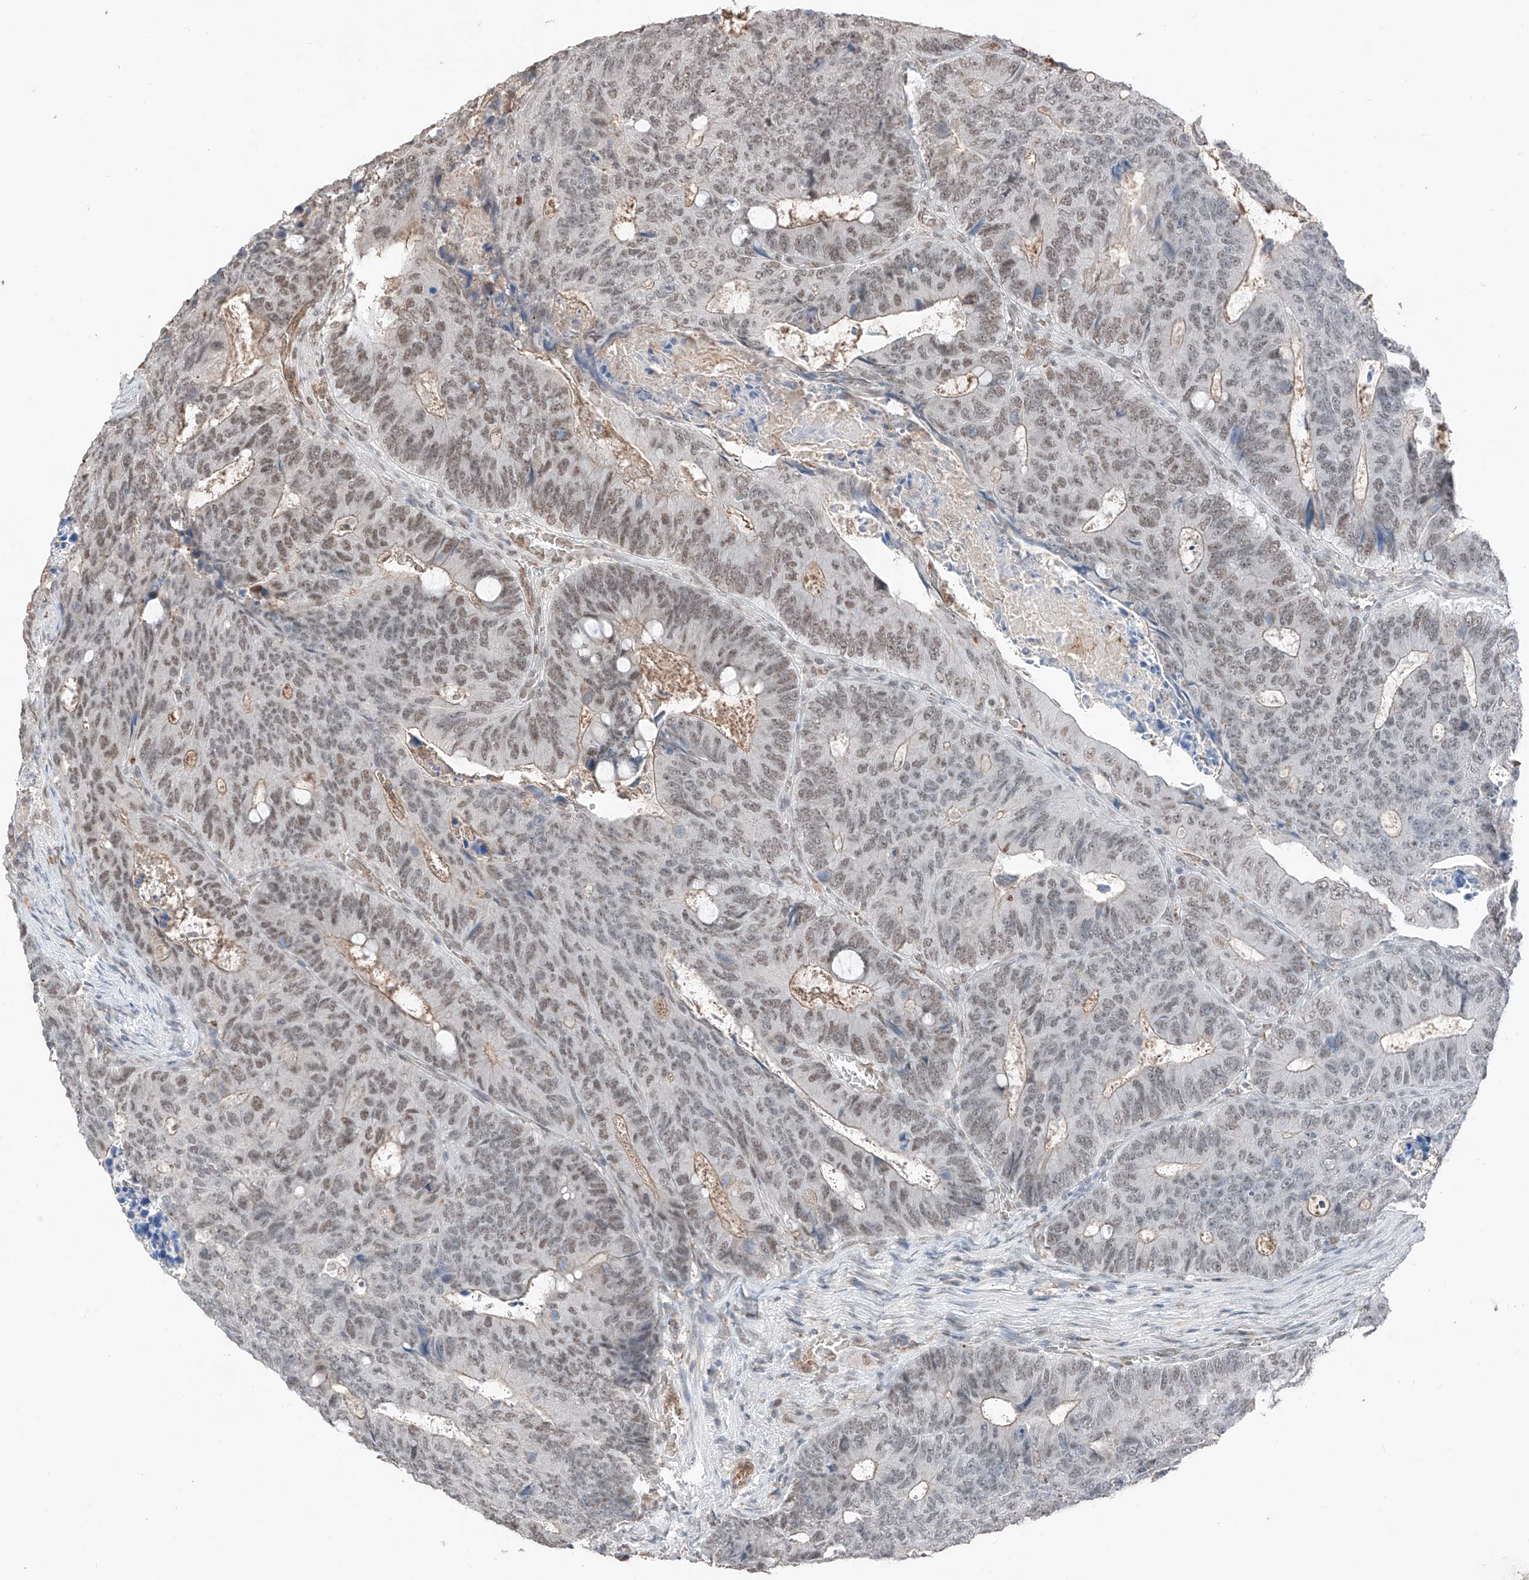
{"staining": {"intensity": "weak", "quantity": "25%-75%", "location": "nuclear"}, "tissue": "colorectal cancer", "cell_type": "Tumor cells", "image_type": "cancer", "snomed": [{"axis": "morphology", "description": "Adenocarcinoma, NOS"}, {"axis": "topography", "description": "Colon"}], "caption": "Immunohistochemistry of human colorectal adenocarcinoma displays low levels of weak nuclear staining in approximately 25%-75% of tumor cells.", "gene": "TBX4", "patient": {"sex": "male", "age": 87}}